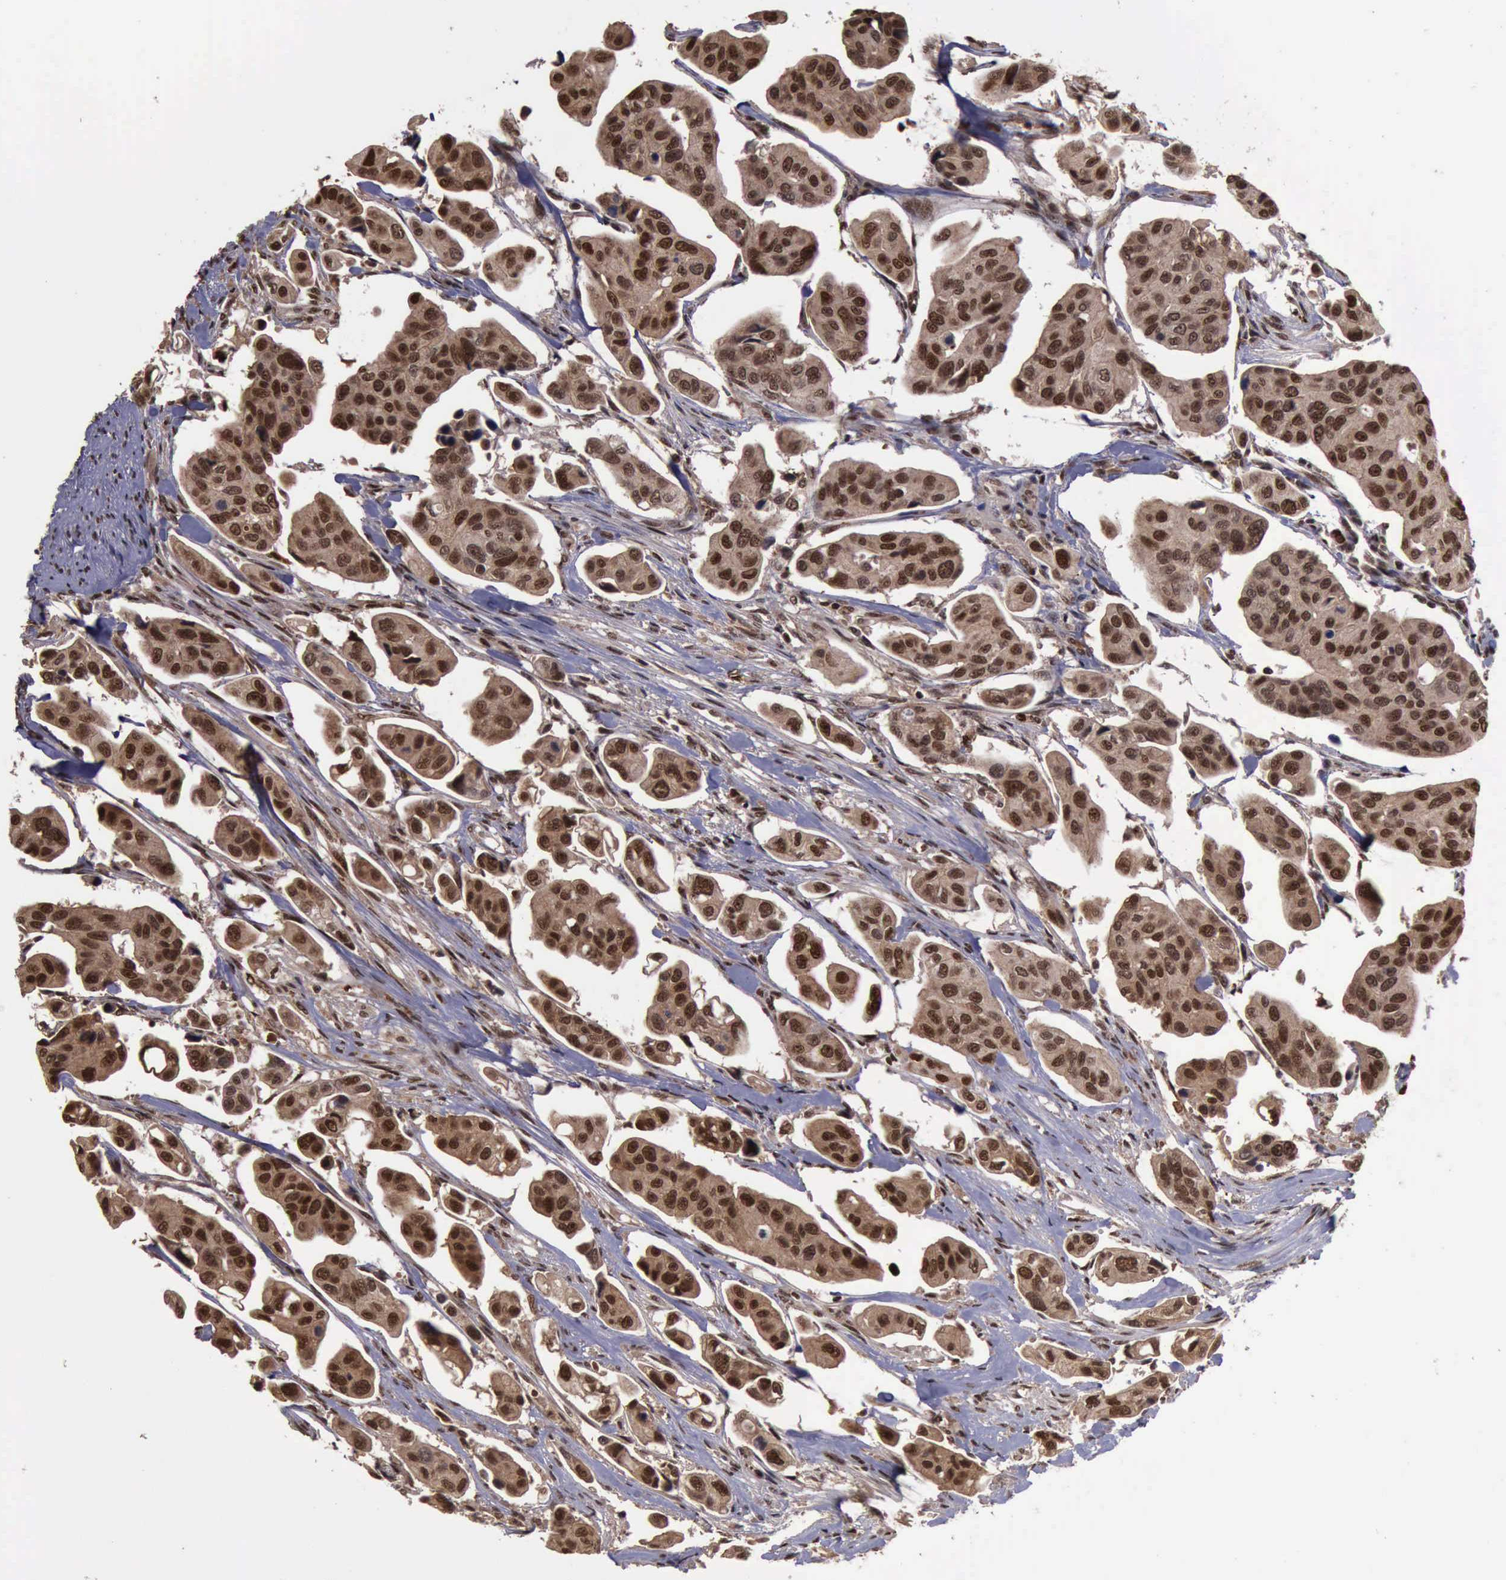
{"staining": {"intensity": "strong", "quantity": ">75%", "location": "cytoplasmic/membranous,nuclear"}, "tissue": "urothelial cancer", "cell_type": "Tumor cells", "image_type": "cancer", "snomed": [{"axis": "morphology", "description": "Adenocarcinoma, NOS"}, {"axis": "topography", "description": "Urinary bladder"}], "caption": "Human urothelial cancer stained with a brown dye reveals strong cytoplasmic/membranous and nuclear positive expression in about >75% of tumor cells.", "gene": "TRMT2A", "patient": {"sex": "male", "age": 61}}